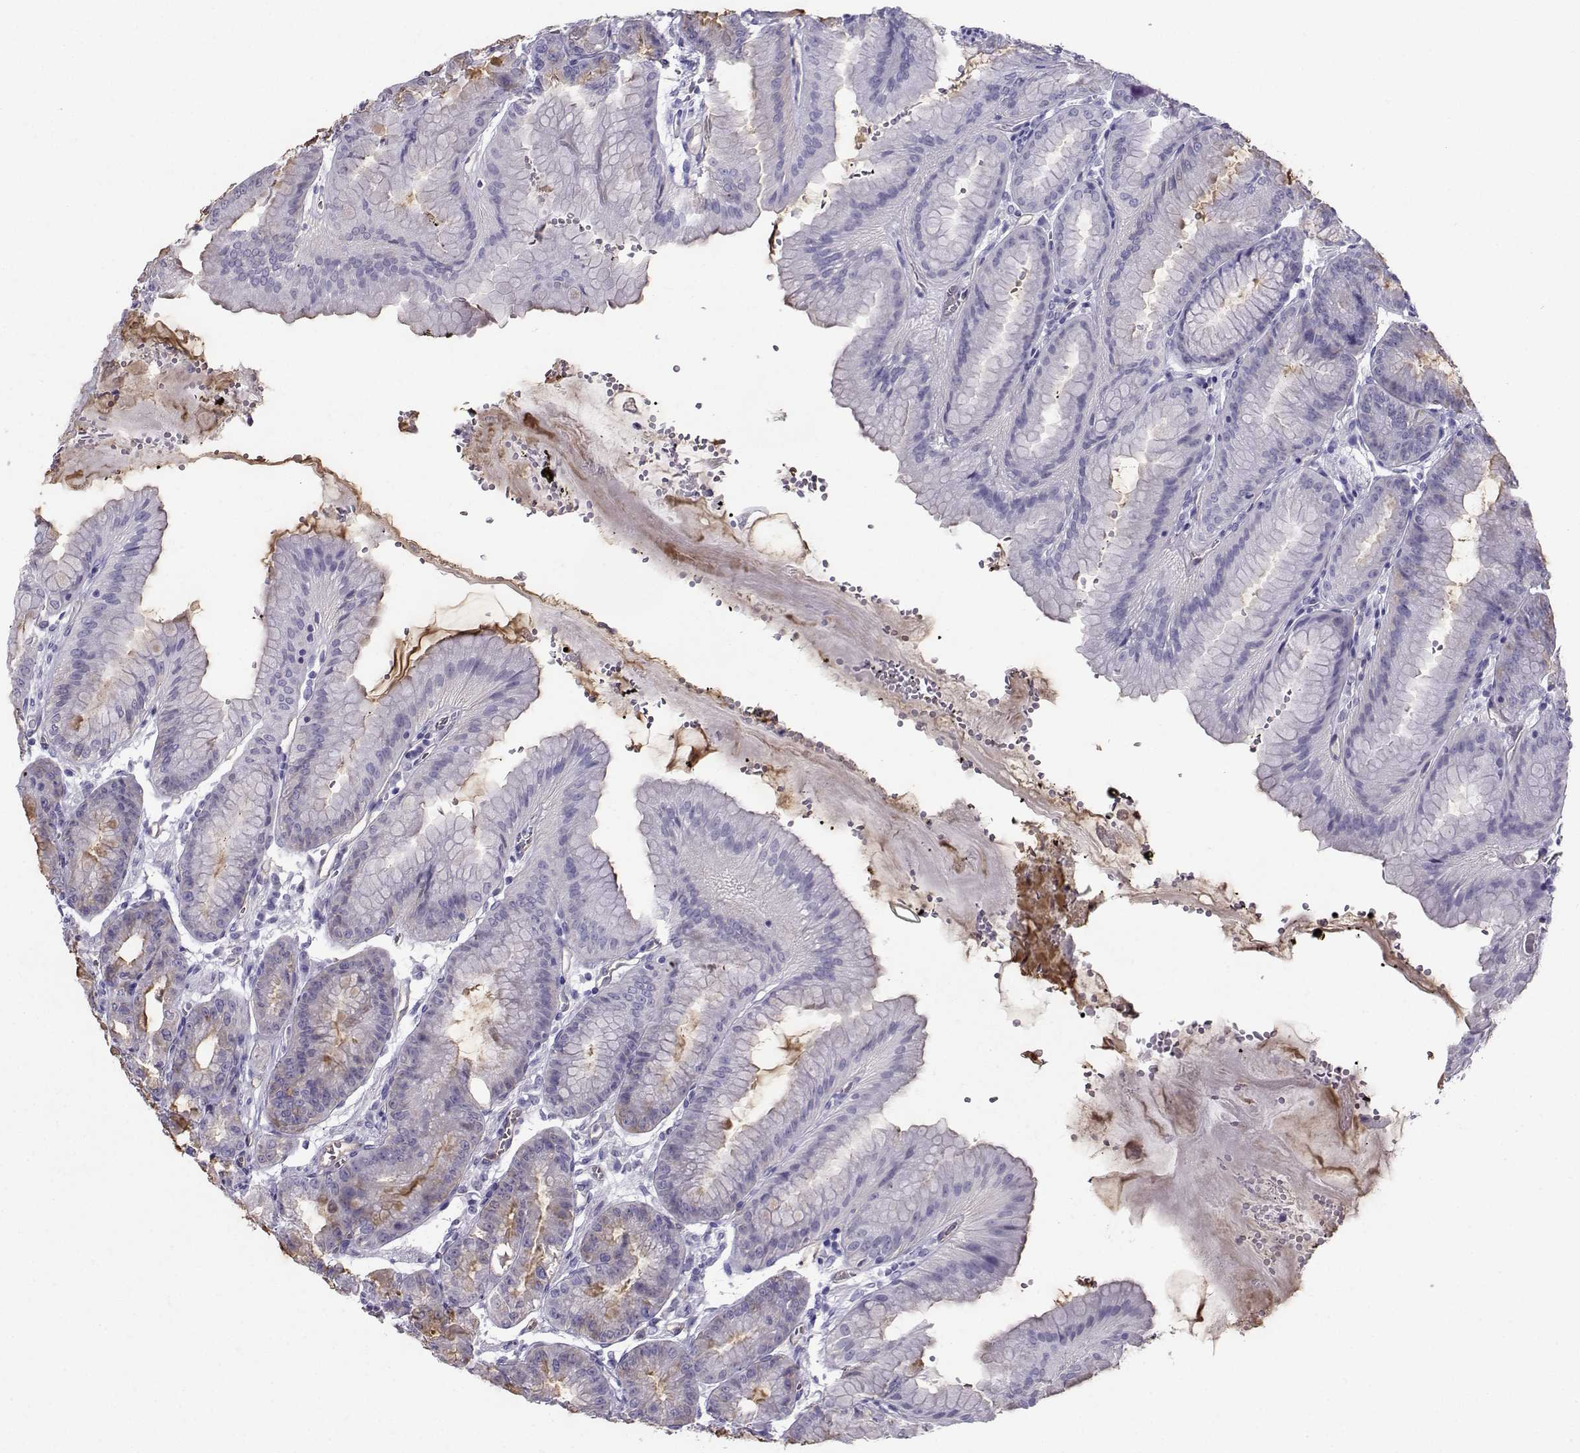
{"staining": {"intensity": "strong", "quantity": "25%-75%", "location": "cytoplasmic/membranous"}, "tissue": "stomach", "cell_type": "Glandular cells", "image_type": "normal", "snomed": [{"axis": "morphology", "description": "Normal tissue, NOS"}, {"axis": "topography", "description": "Stomach, lower"}], "caption": "Human stomach stained for a protein (brown) demonstrates strong cytoplasmic/membranous positive staining in approximately 25%-75% of glandular cells.", "gene": "CLUL1", "patient": {"sex": "male", "age": 71}}